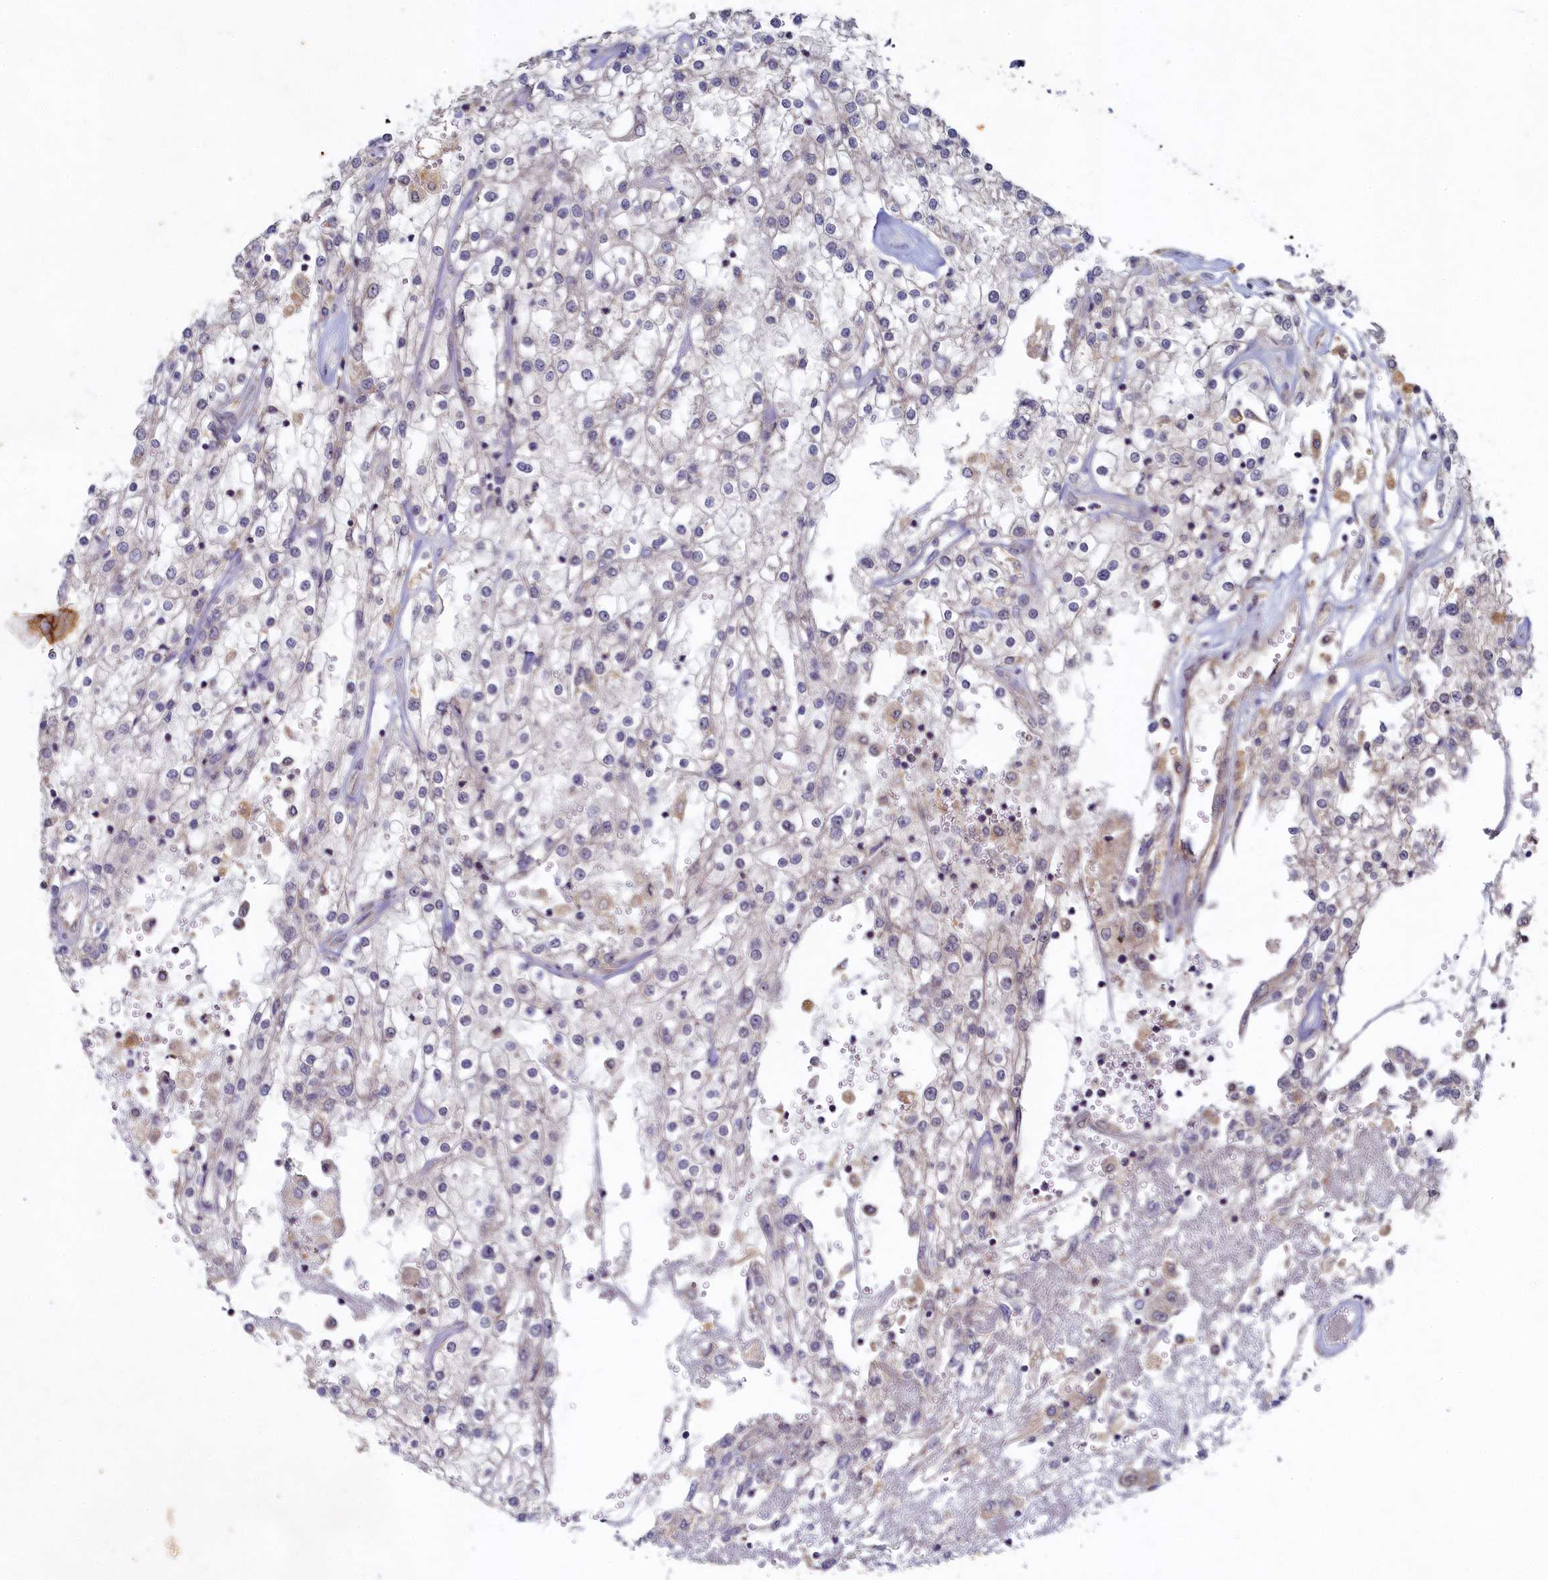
{"staining": {"intensity": "weak", "quantity": "25%-75%", "location": "cytoplasmic/membranous"}, "tissue": "renal cancer", "cell_type": "Tumor cells", "image_type": "cancer", "snomed": [{"axis": "morphology", "description": "Adenocarcinoma, NOS"}, {"axis": "topography", "description": "Kidney"}], "caption": "IHC (DAB) staining of renal adenocarcinoma exhibits weak cytoplasmic/membranous protein staining in about 25%-75% of tumor cells.", "gene": "CEP20", "patient": {"sex": "female", "age": 52}}